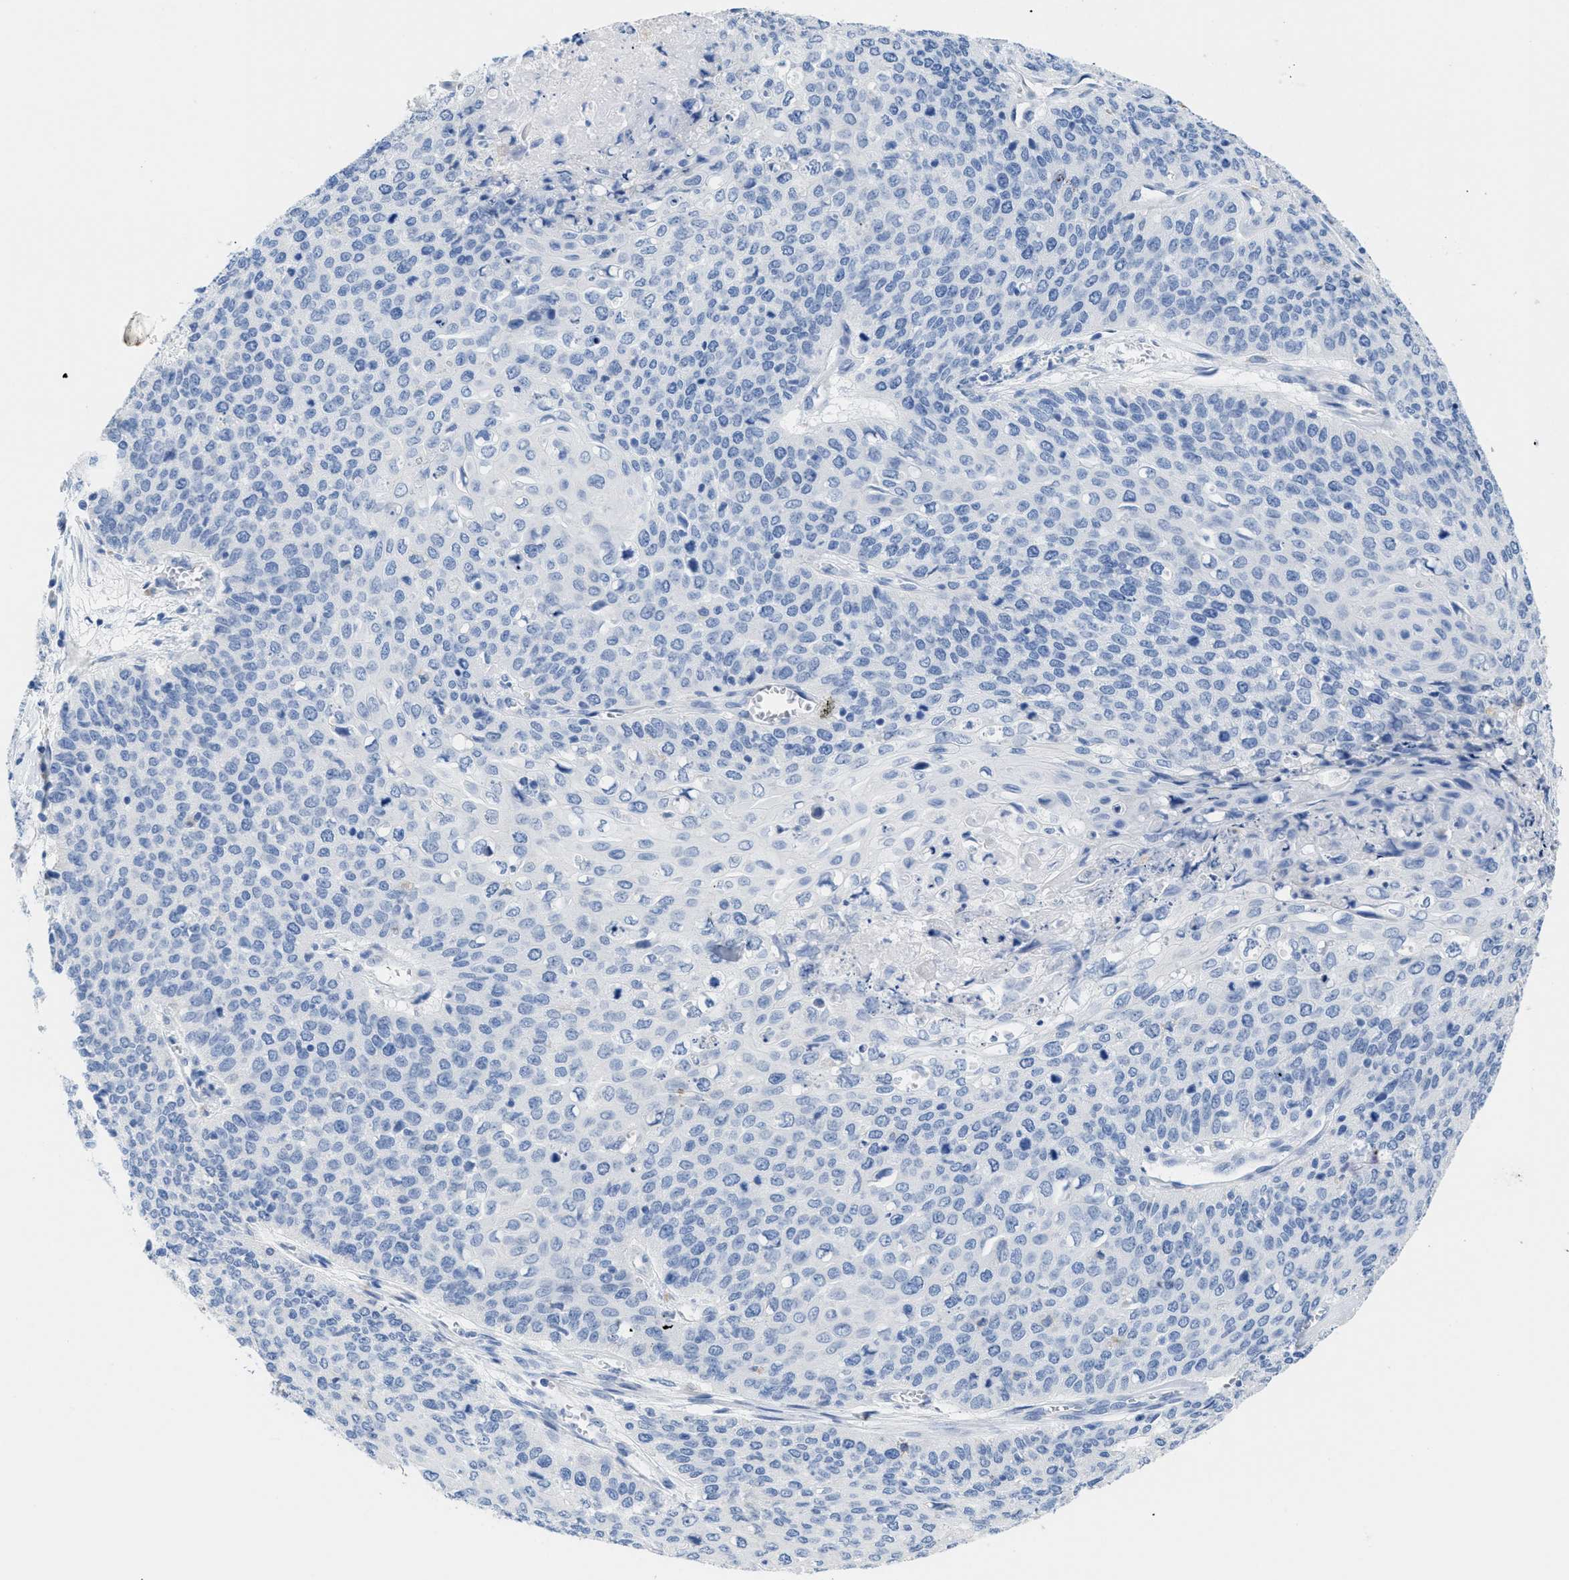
{"staining": {"intensity": "negative", "quantity": "none", "location": "none"}, "tissue": "cervical cancer", "cell_type": "Tumor cells", "image_type": "cancer", "snomed": [{"axis": "morphology", "description": "Squamous cell carcinoma, NOS"}, {"axis": "topography", "description": "Cervix"}], "caption": "This is an IHC photomicrograph of human cervical cancer (squamous cell carcinoma). There is no positivity in tumor cells.", "gene": "APOBEC2", "patient": {"sex": "female", "age": 39}}